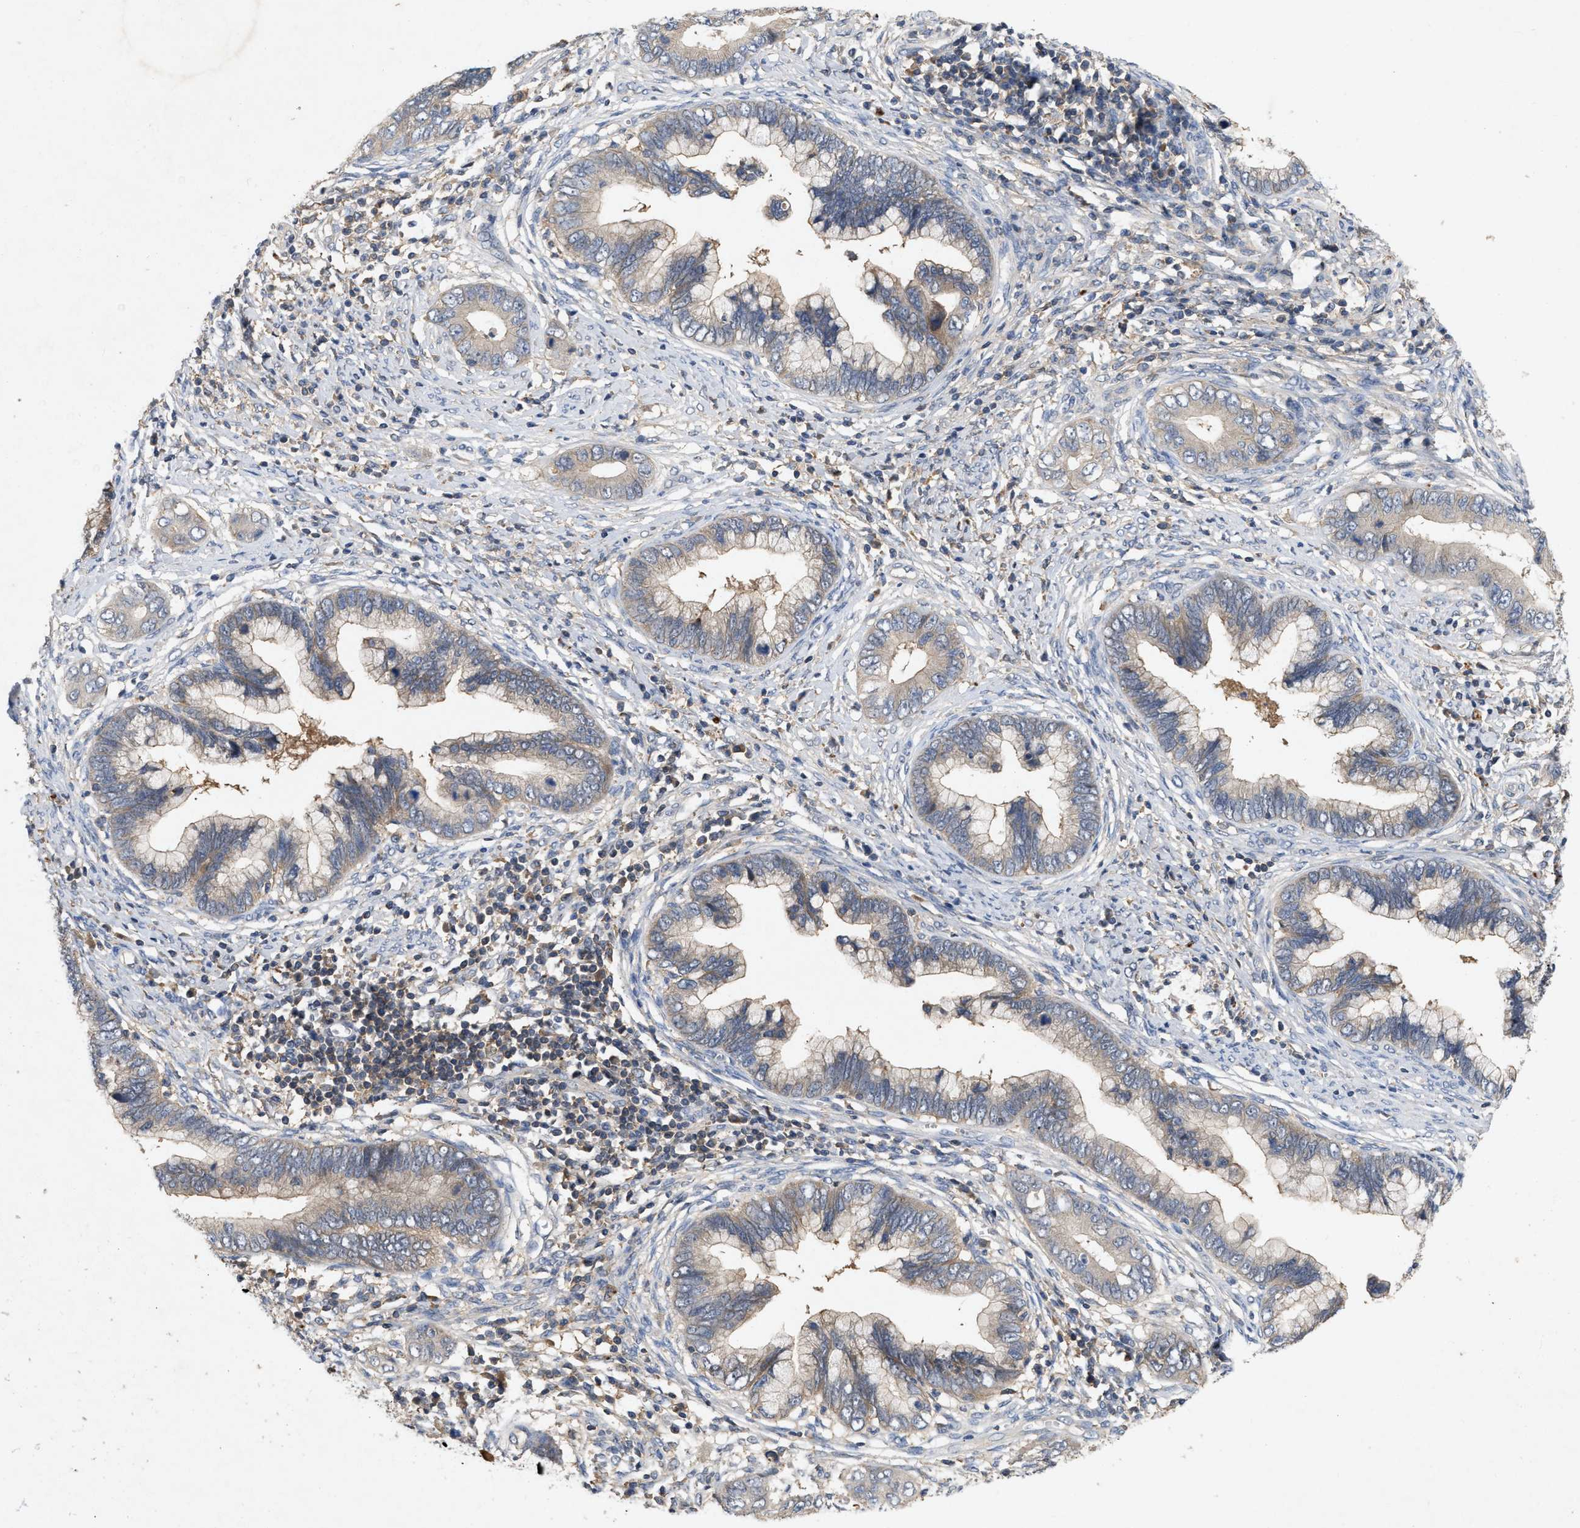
{"staining": {"intensity": "weak", "quantity": "<25%", "location": "cytoplasmic/membranous"}, "tissue": "cervical cancer", "cell_type": "Tumor cells", "image_type": "cancer", "snomed": [{"axis": "morphology", "description": "Adenocarcinoma, NOS"}, {"axis": "topography", "description": "Cervix"}], "caption": "Tumor cells show no significant protein staining in cervical adenocarcinoma.", "gene": "LPAR2", "patient": {"sex": "female", "age": 44}}